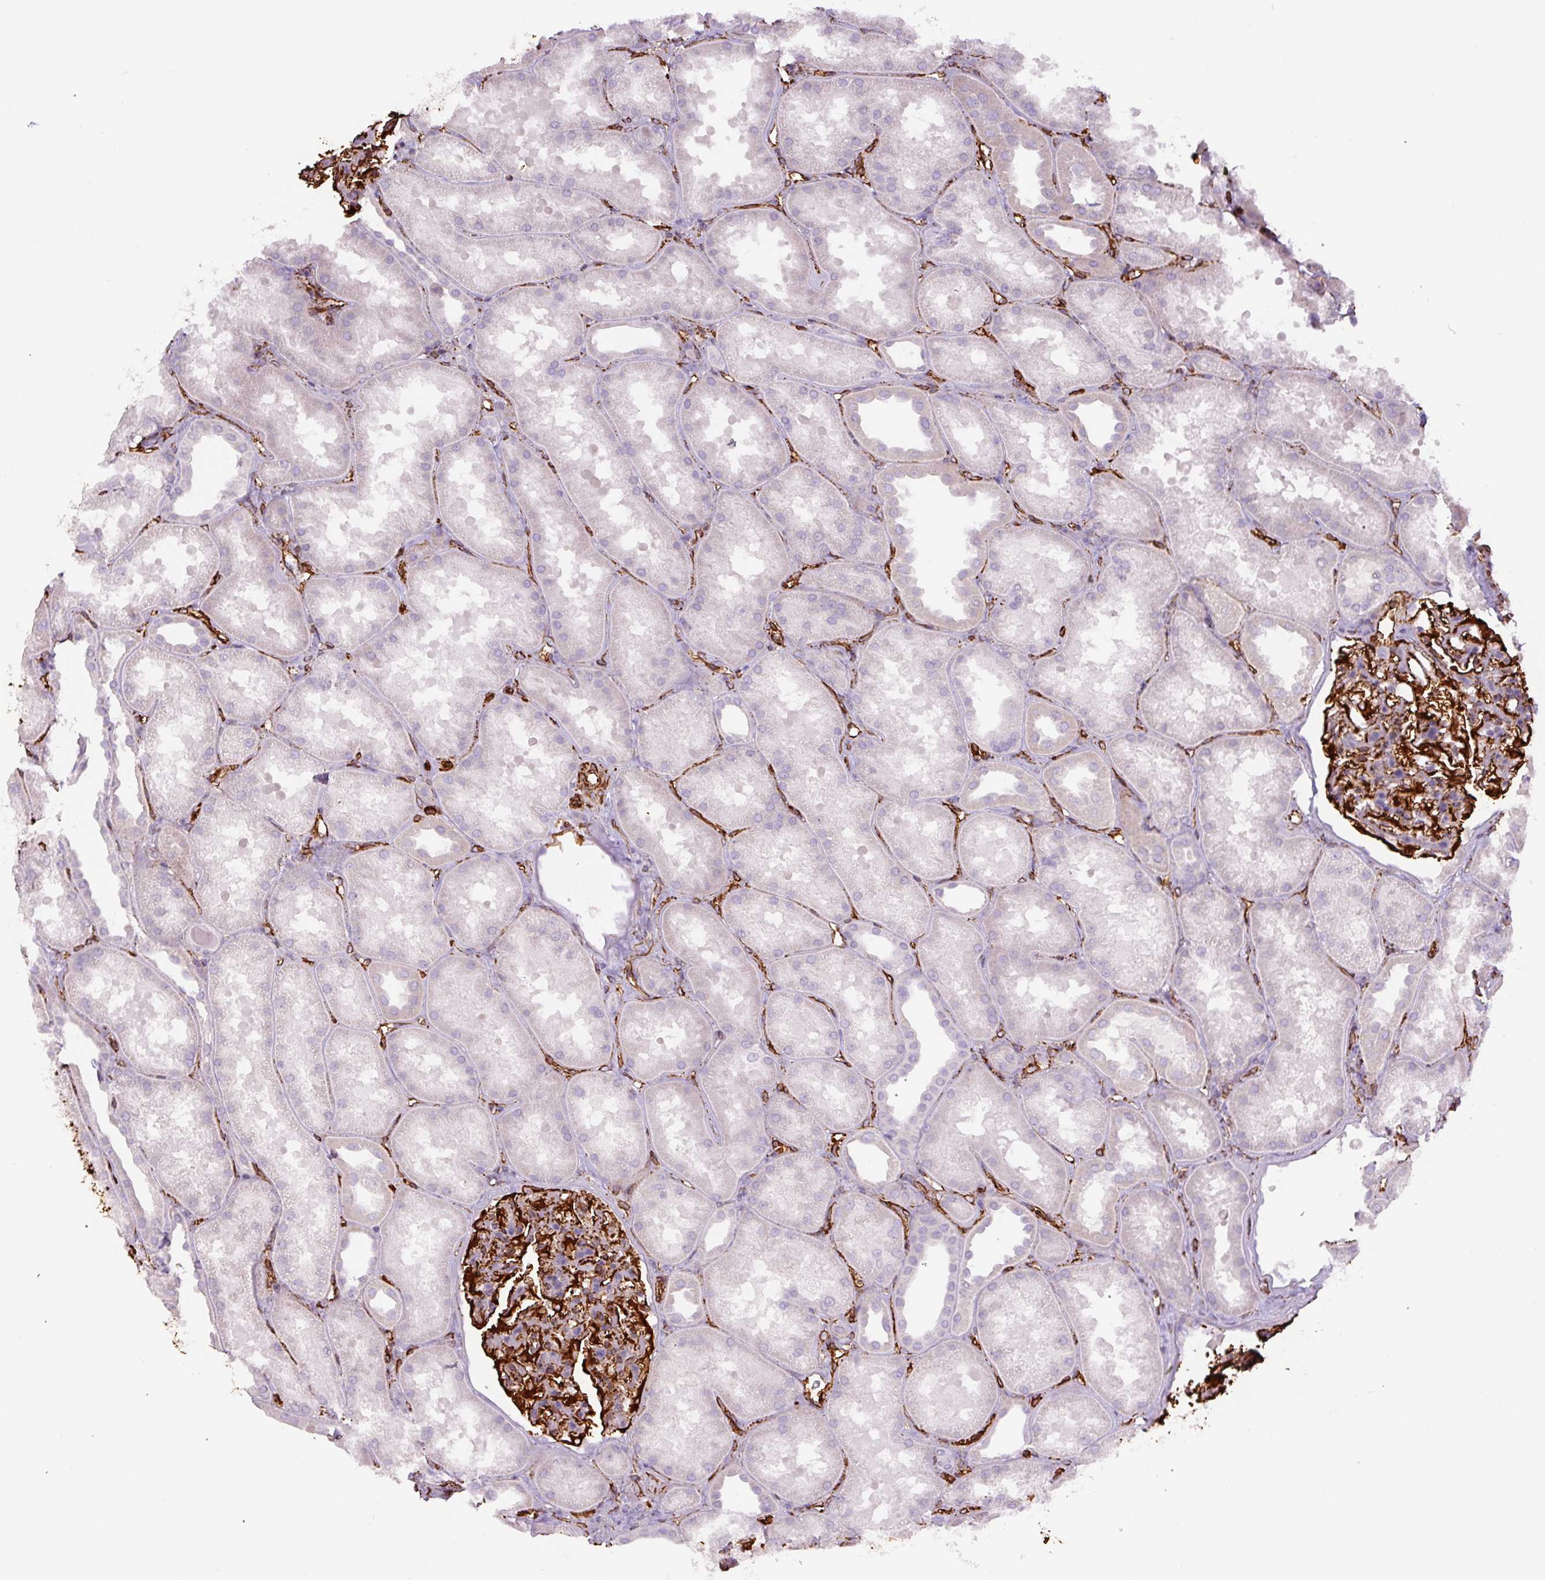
{"staining": {"intensity": "strong", "quantity": "<25%", "location": "cytoplasmic/membranous"}, "tissue": "kidney", "cell_type": "Cells in glomeruli", "image_type": "normal", "snomed": [{"axis": "morphology", "description": "Normal tissue, NOS"}, {"axis": "topography", "description": "Kidney"}], "caption": "Kidney stained with immunohistochemistry shows strong cytoplasmic/membranous expression in about <25% of cells in glomeruli.", "gene": "NES", "patient": {"sex": "male", "age": 61}}